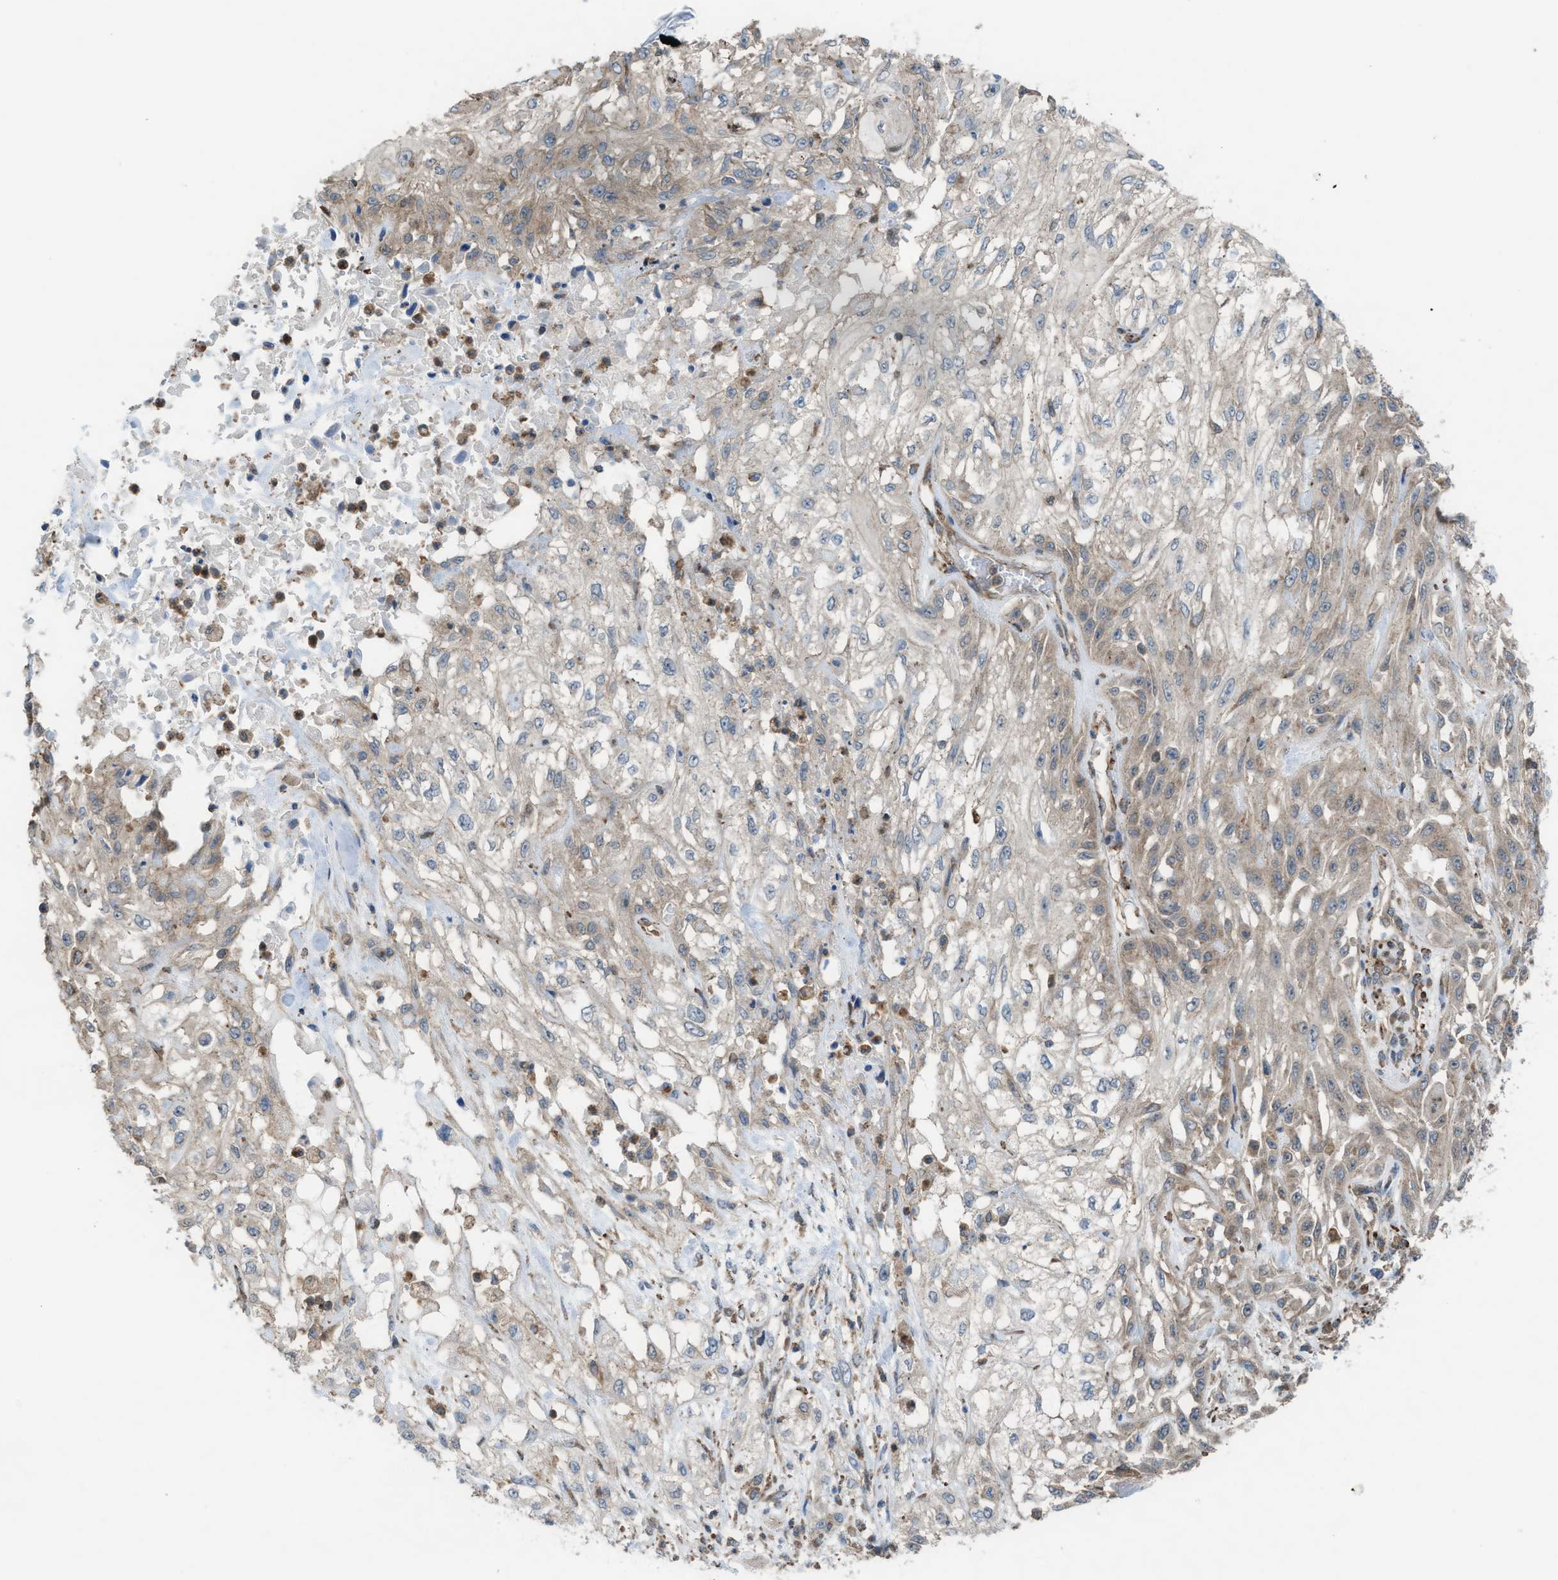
{"staining": {"intensity": "weak", "quantity": "25%-75%", "location": "cytoplasmic/membranous"}, "tissue": "skin cancer", "cell_type": "Tumor cells", "image_type": "cancer", "snomed": [{"axis": "morphology", "description": "Squamous cell carcinoma, NOS"}, {"axis": "morphology", "description": "Squamous cell carcinoma, metastatic, NOS"}, {"axis": "topography", "description": "Skin"}, {"axis": "topography", "description": "Lymph node"}], "caption": "Human metastatic squamous cell carcinoma (skin) stained for a protein (brown) demonstrates weak cytoplasmic/membranous positive staining in approximately 25%-75% of tumor cells.", "gene": "PLAA", "patient": {"sex": "male", "age": 75}}